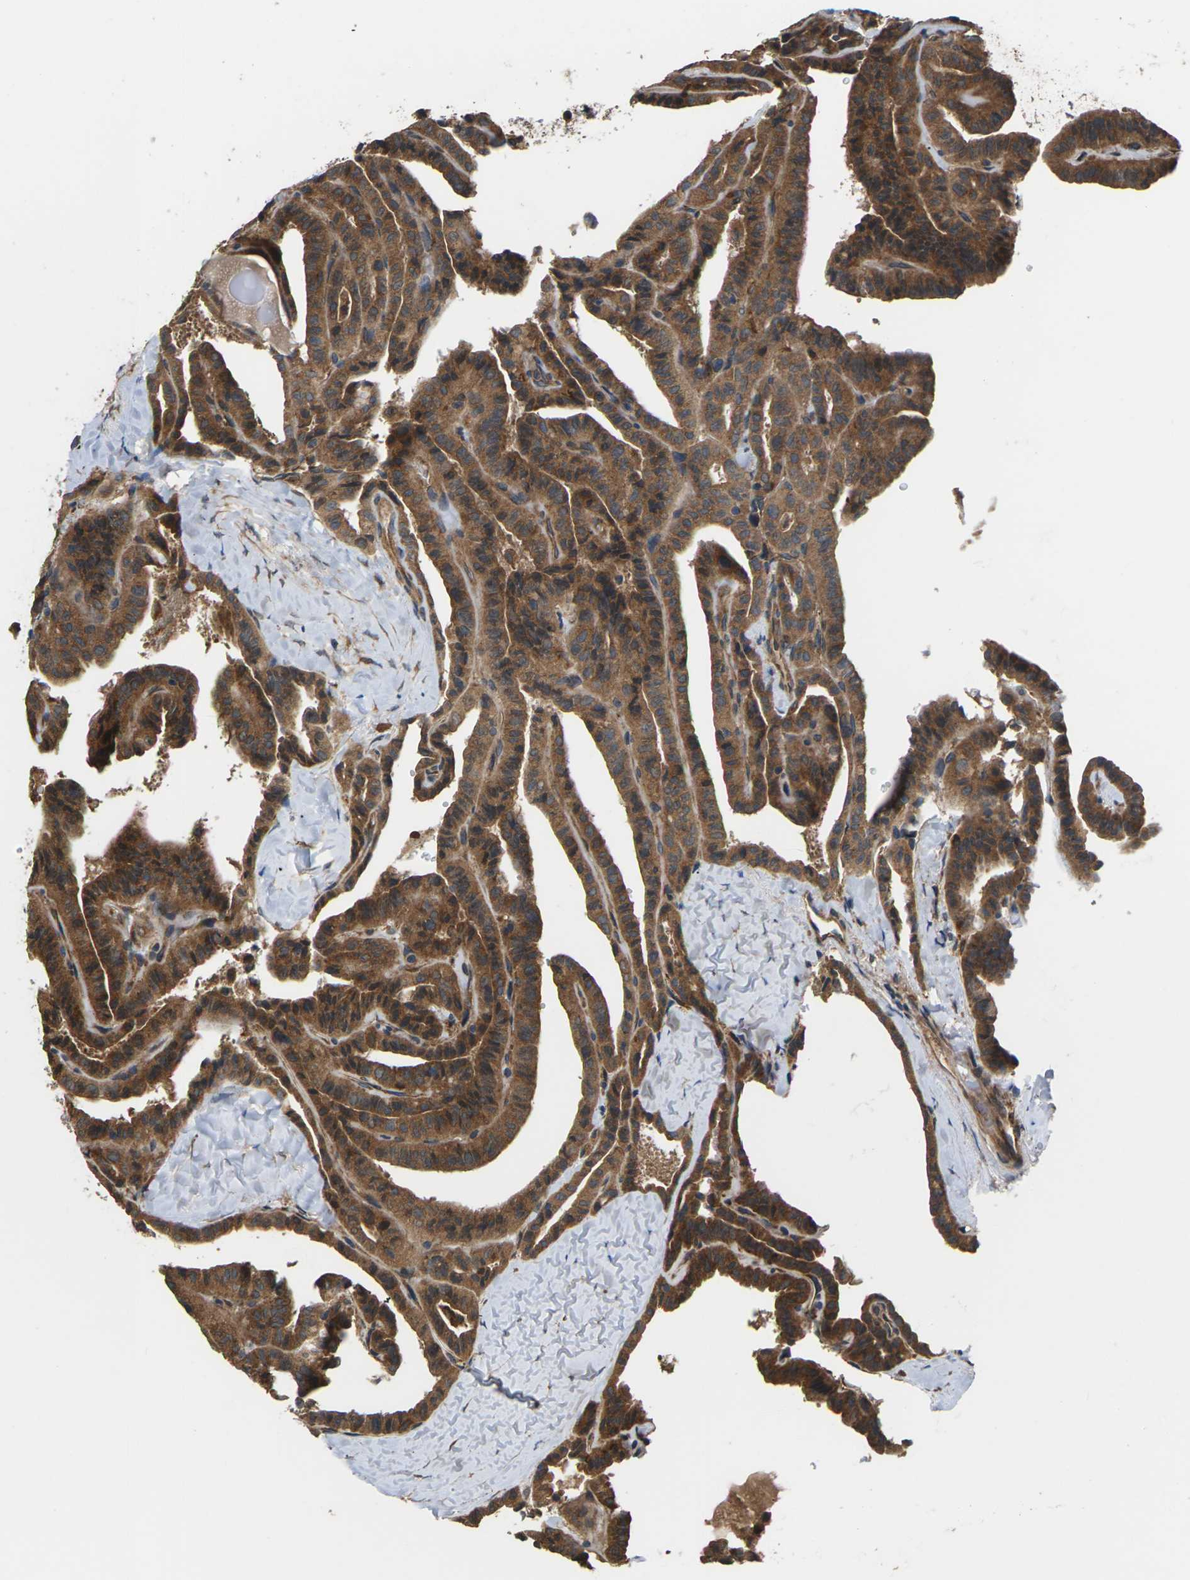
{"staining": {"intensity": "strong", "quantity": ">75%", "location": "cytoplasmic/membranous"}, "tissue": "thyroid cancer", "cell_type": "Tumor cells", "image_type": "cancer", "snomed": [{"axis": "morphology", "description": "Papillary adenocarcinoma, NOS"}, {"axis": "topography", "description": "Thyroid gland"}], "caption": "Papillary adenocarcinoma (thyroid) stained for a protein demonstrates strong cytoplasmic/membranous positivity in tumor cells. The staining was performed using DAB (3,3'-diaminobenzidine), with brown indicating positive protein expression. Nuclei are stained blue with hematoxylin.", "gene": "NRAS", "patient": {"sex": "male", "age": 77}}